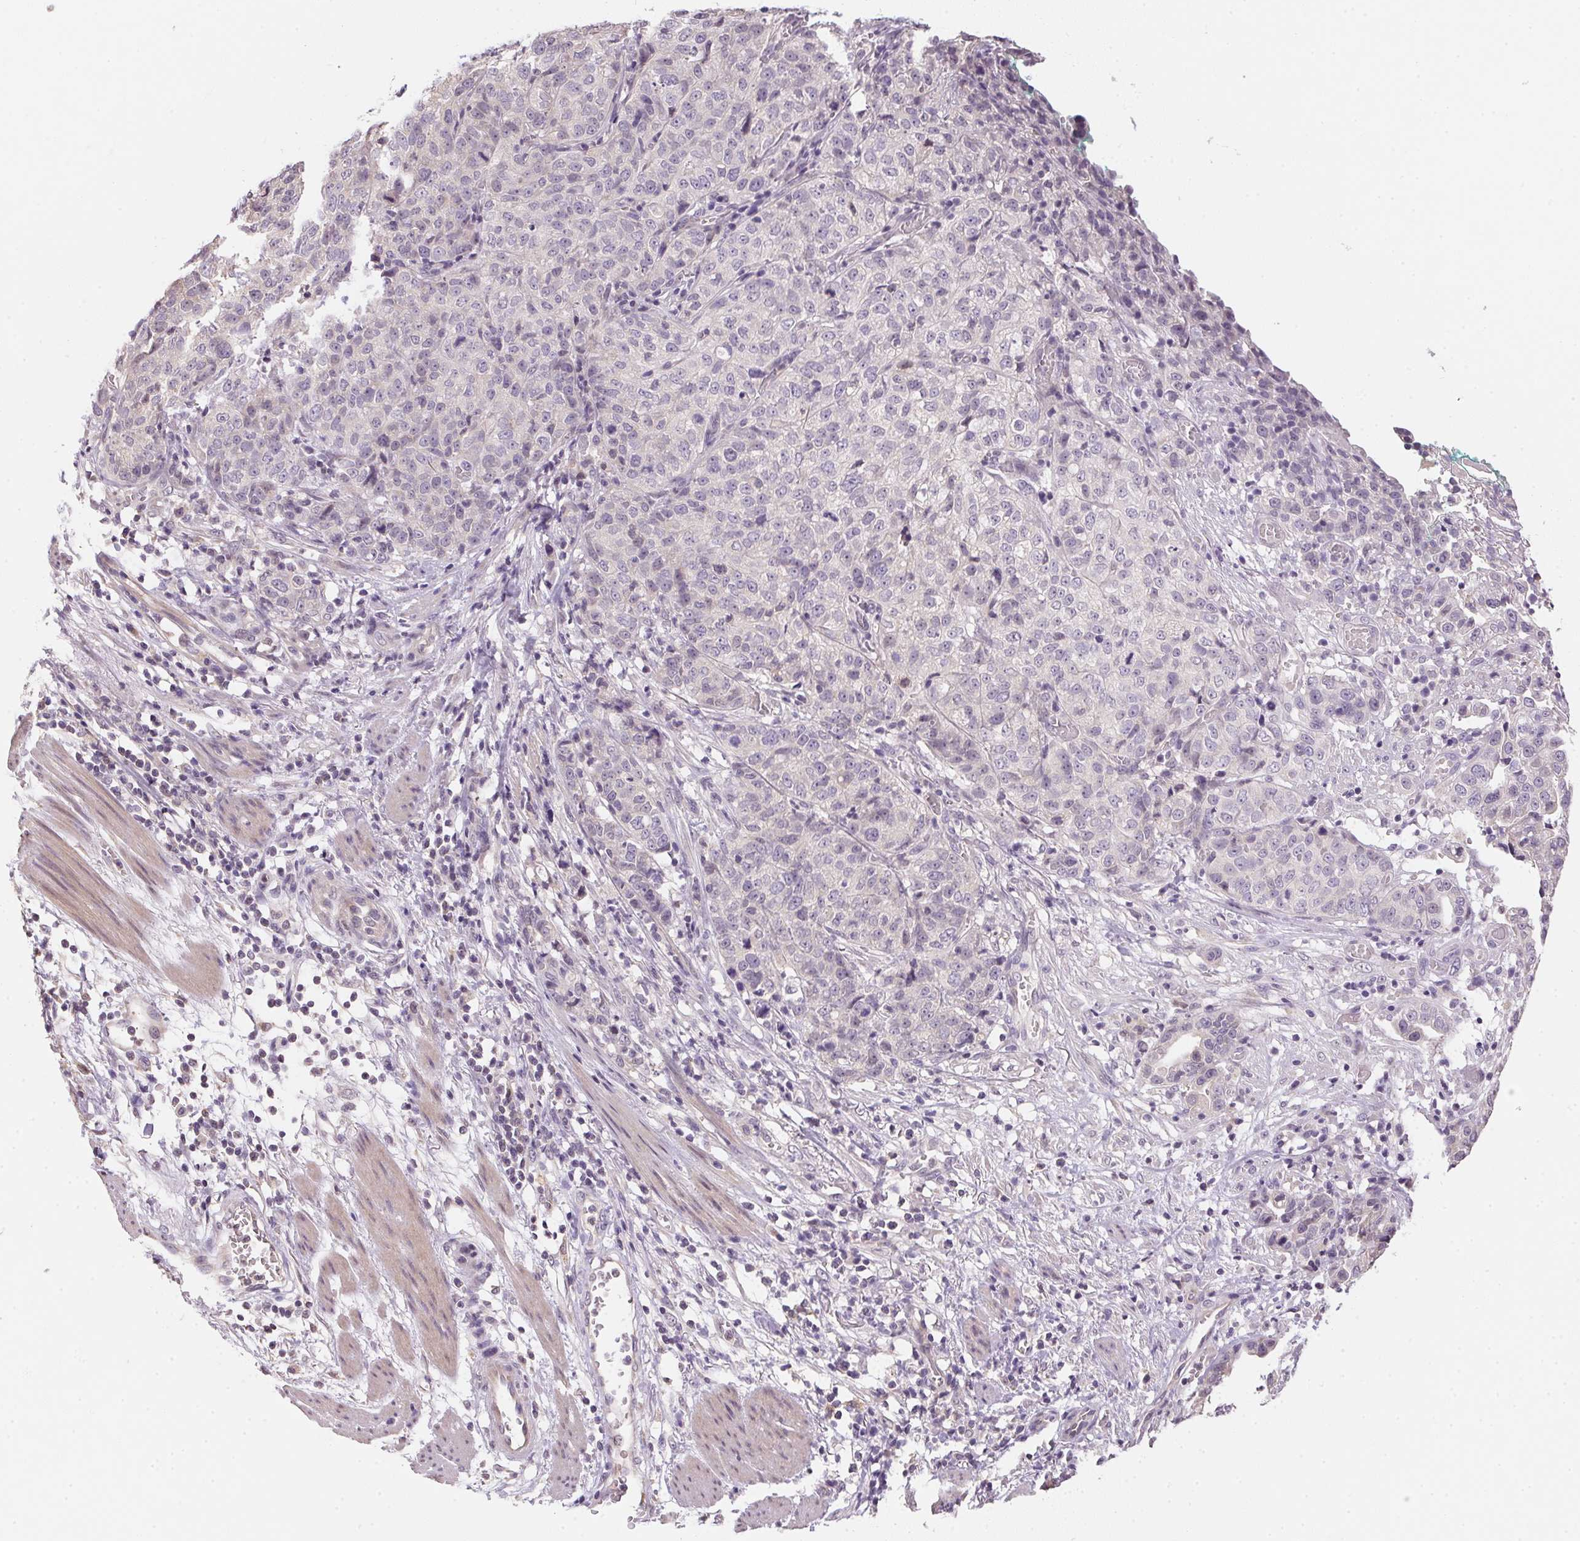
{"staining": {"intensity": "negative", "quantity": "none", "location": "none"}, "tissue": "stomach cancer", "cell_type": "Tumor cells", "image_type": "cancer", "snomed": [{"axis": "morphology", "description": "Adenocarcinoma, NOS"}, {"axis": "topography", "description": "Stomach, upper"}], "caption": "Immunohistochemistry photomicrograph of neoplastic tissue: human adenocarcinoma (stomach) stained with DAB reveals no significant protein positivity in tumor cells. (DAB (3,3'-diaminobenzidine) IHC, high magnification).", "gene": "ALDH8A1", "patient": {"sex": "female", "age": 67}}